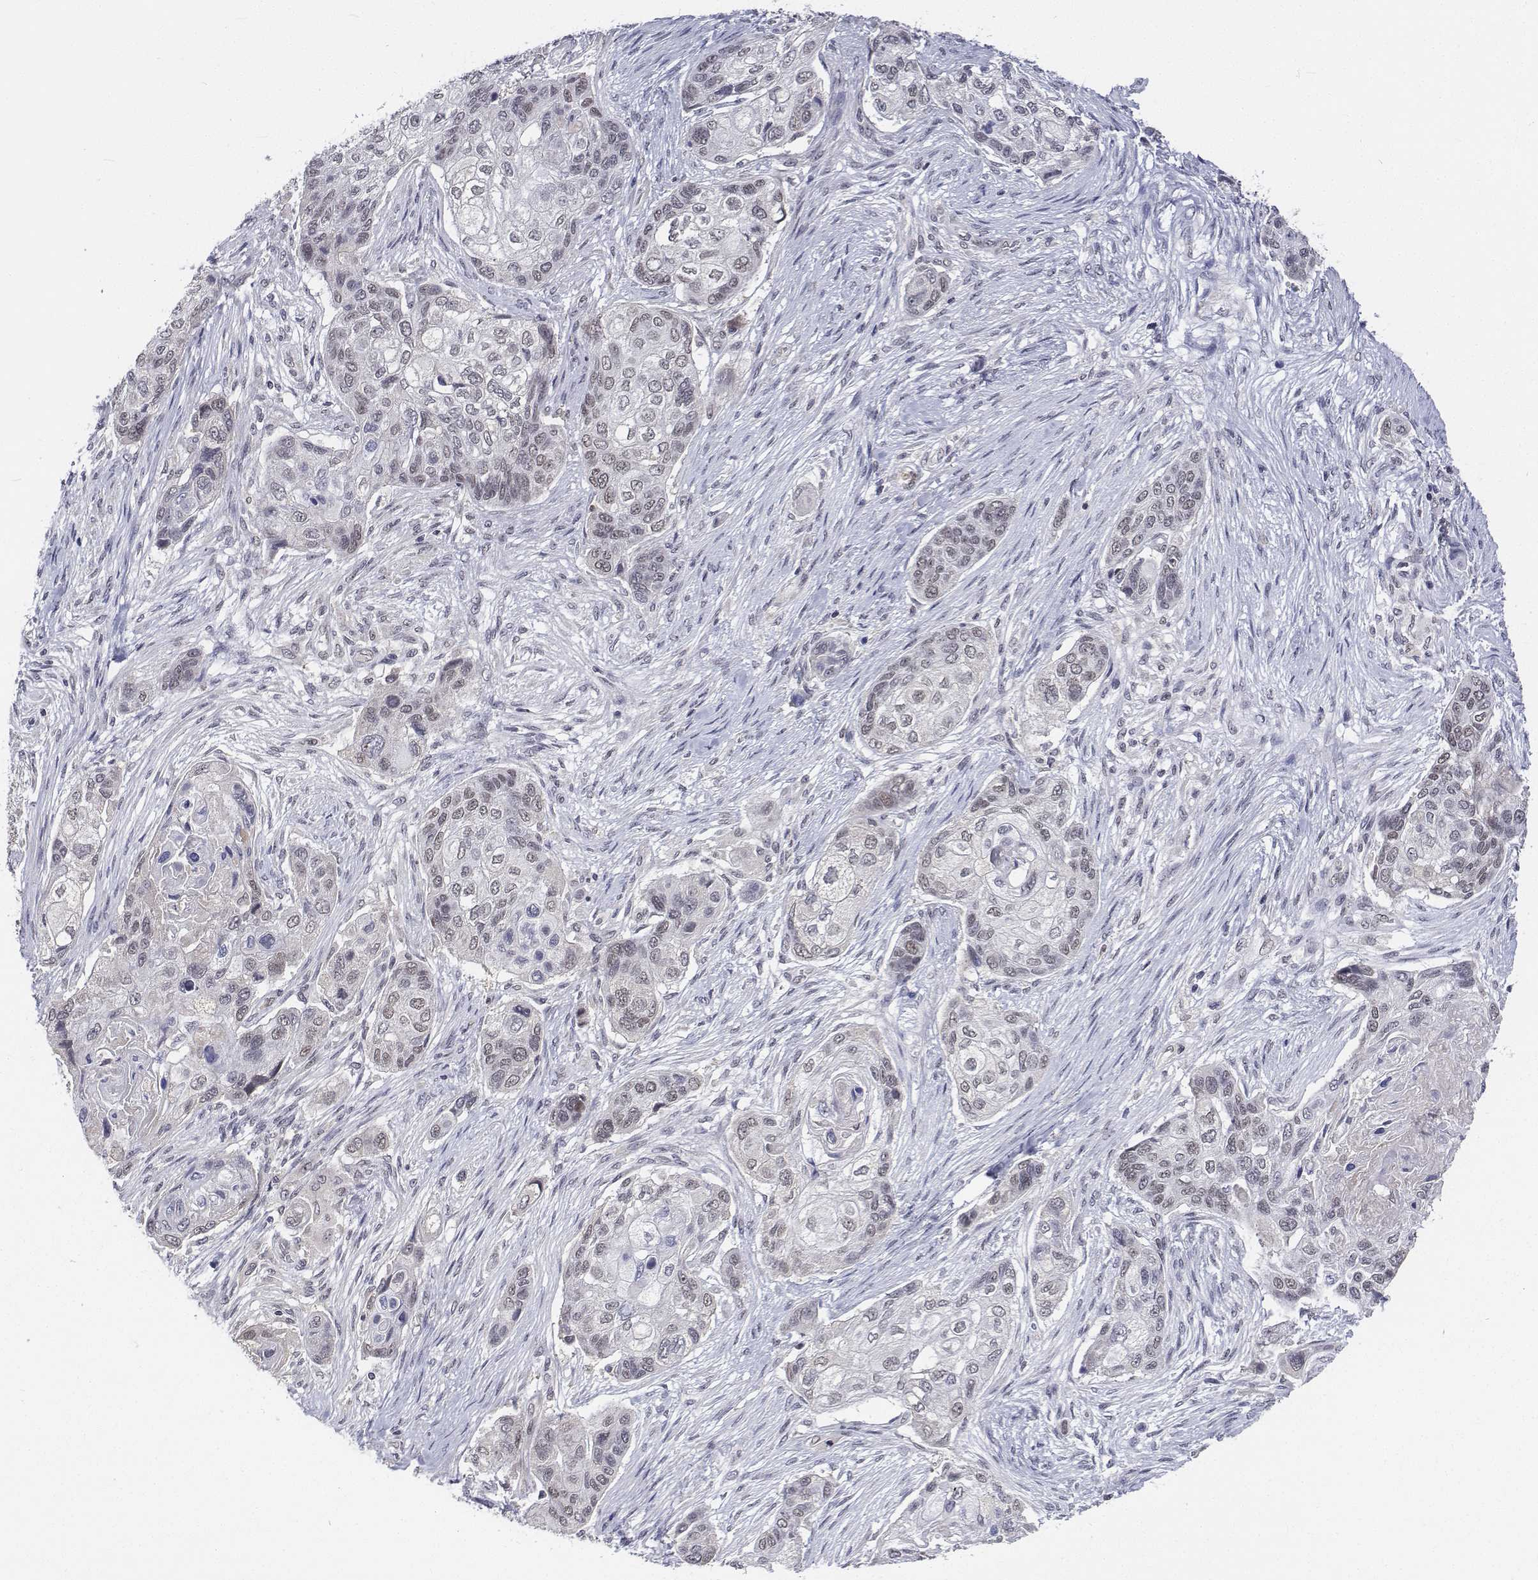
{"staining": {"intensity": "negative", "quantity": "none", "location": "none"}, "tissue": "lung cancer", "cell_type": "Tumor cells", "image_type": "cancer", "snomed": [{"axis": "morphology", "description": "Squamous cell carcinoma, NOS"}, {"axis": "topography", "description": "Lung"}], "caption": "DAB immunohistochemical staining of squamous cell carcinoma (lung) reveals no significant staining in tumor cells.", "gene": "ATRX", "patient": {"sex": "male", "age": 69}}